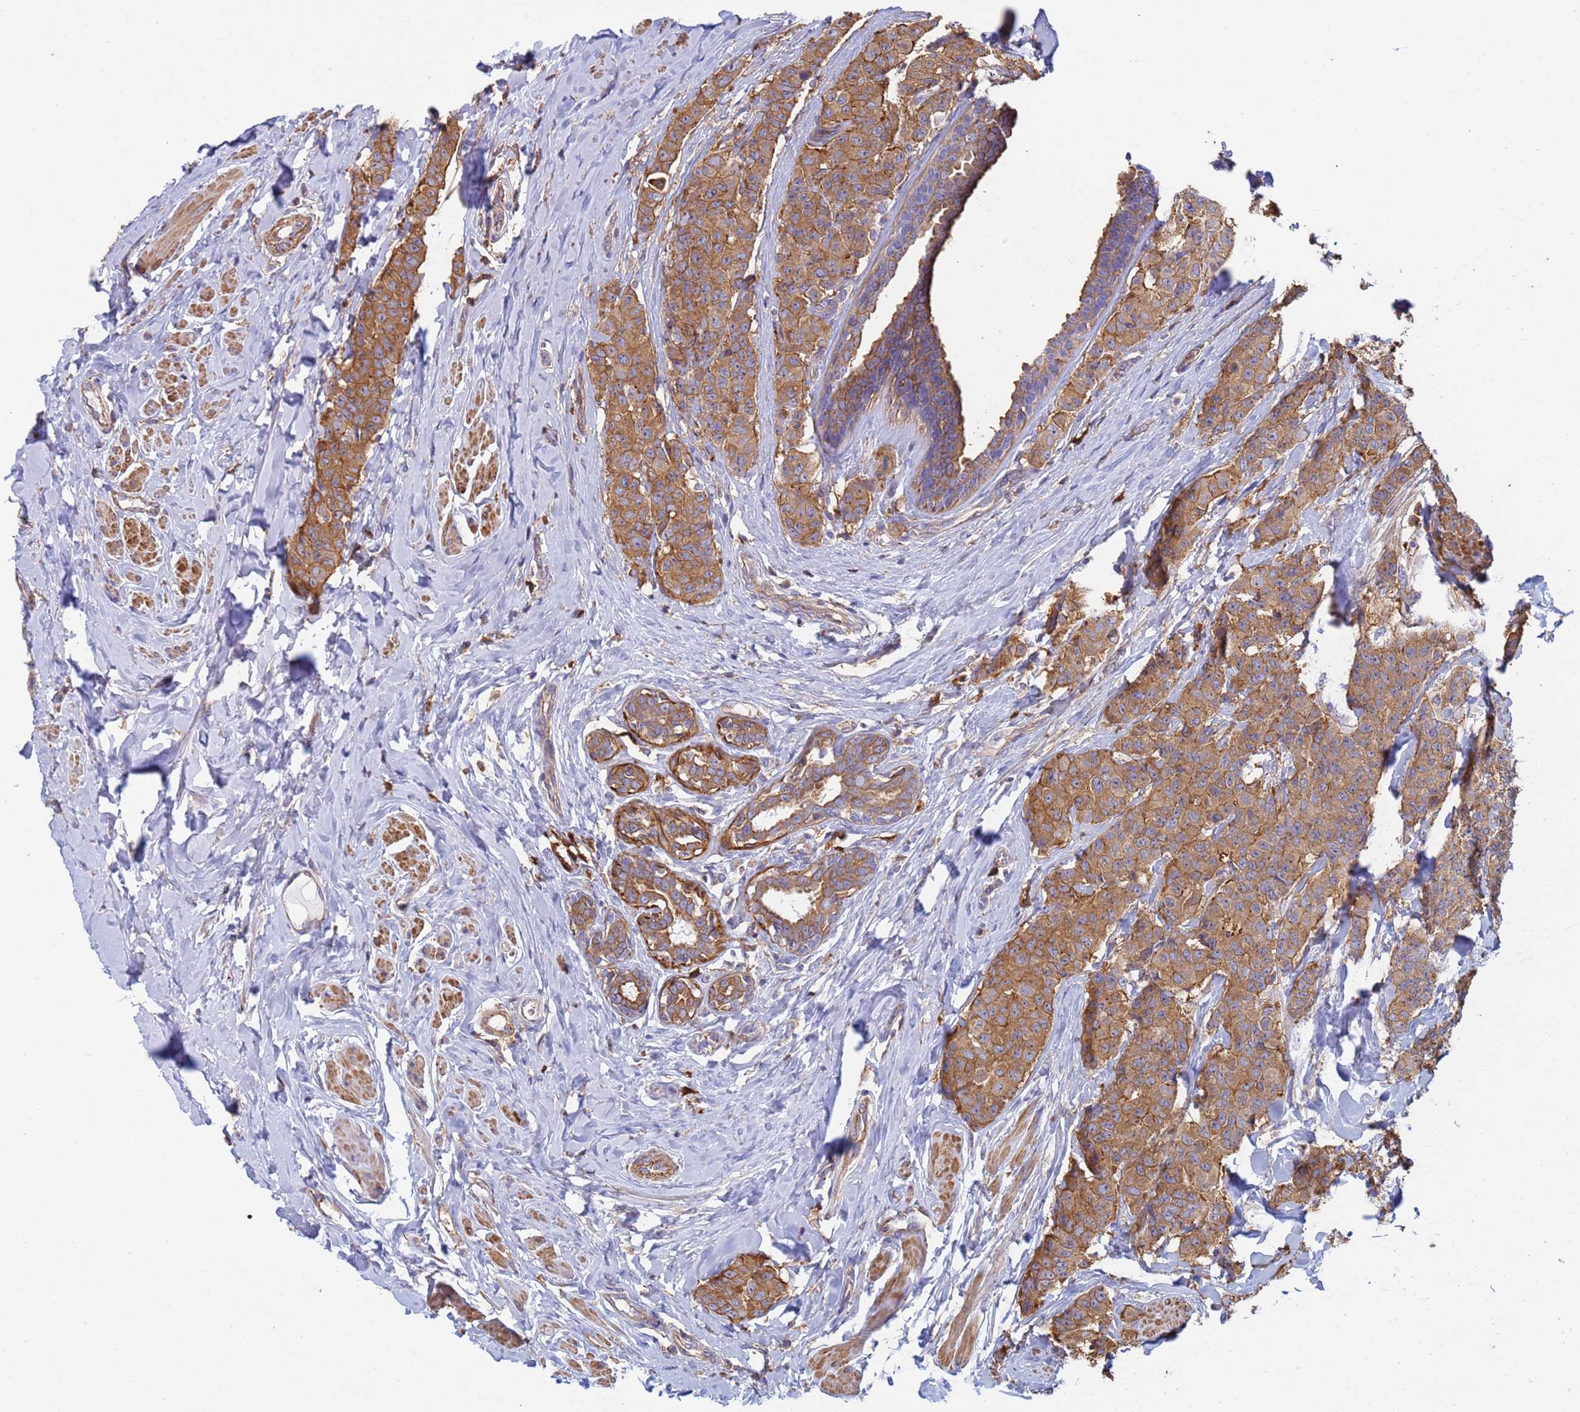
{"staining": {"intensity": "moderate", "quantity": ">75%", "location": "cytoplasmic/membranous"}, "tissue": "breast cancer", "cell_type": "Tumor cells", "image_type": "cancer", "snomed": [{"axis": "morphology", "description": "Duct carcinoma"}, {"axis": "topography", "description": "Breast"}], "caption": "Immunohistochemical staining of breast intraductal carcinoma displays medium levels of moderate cytoplasmic/membranous protein staining in about >75% of tumor cells. Nuclei are stained in blue.", "gene": "ZNG1B", "patient": {"sex": "female", "age": 40}}